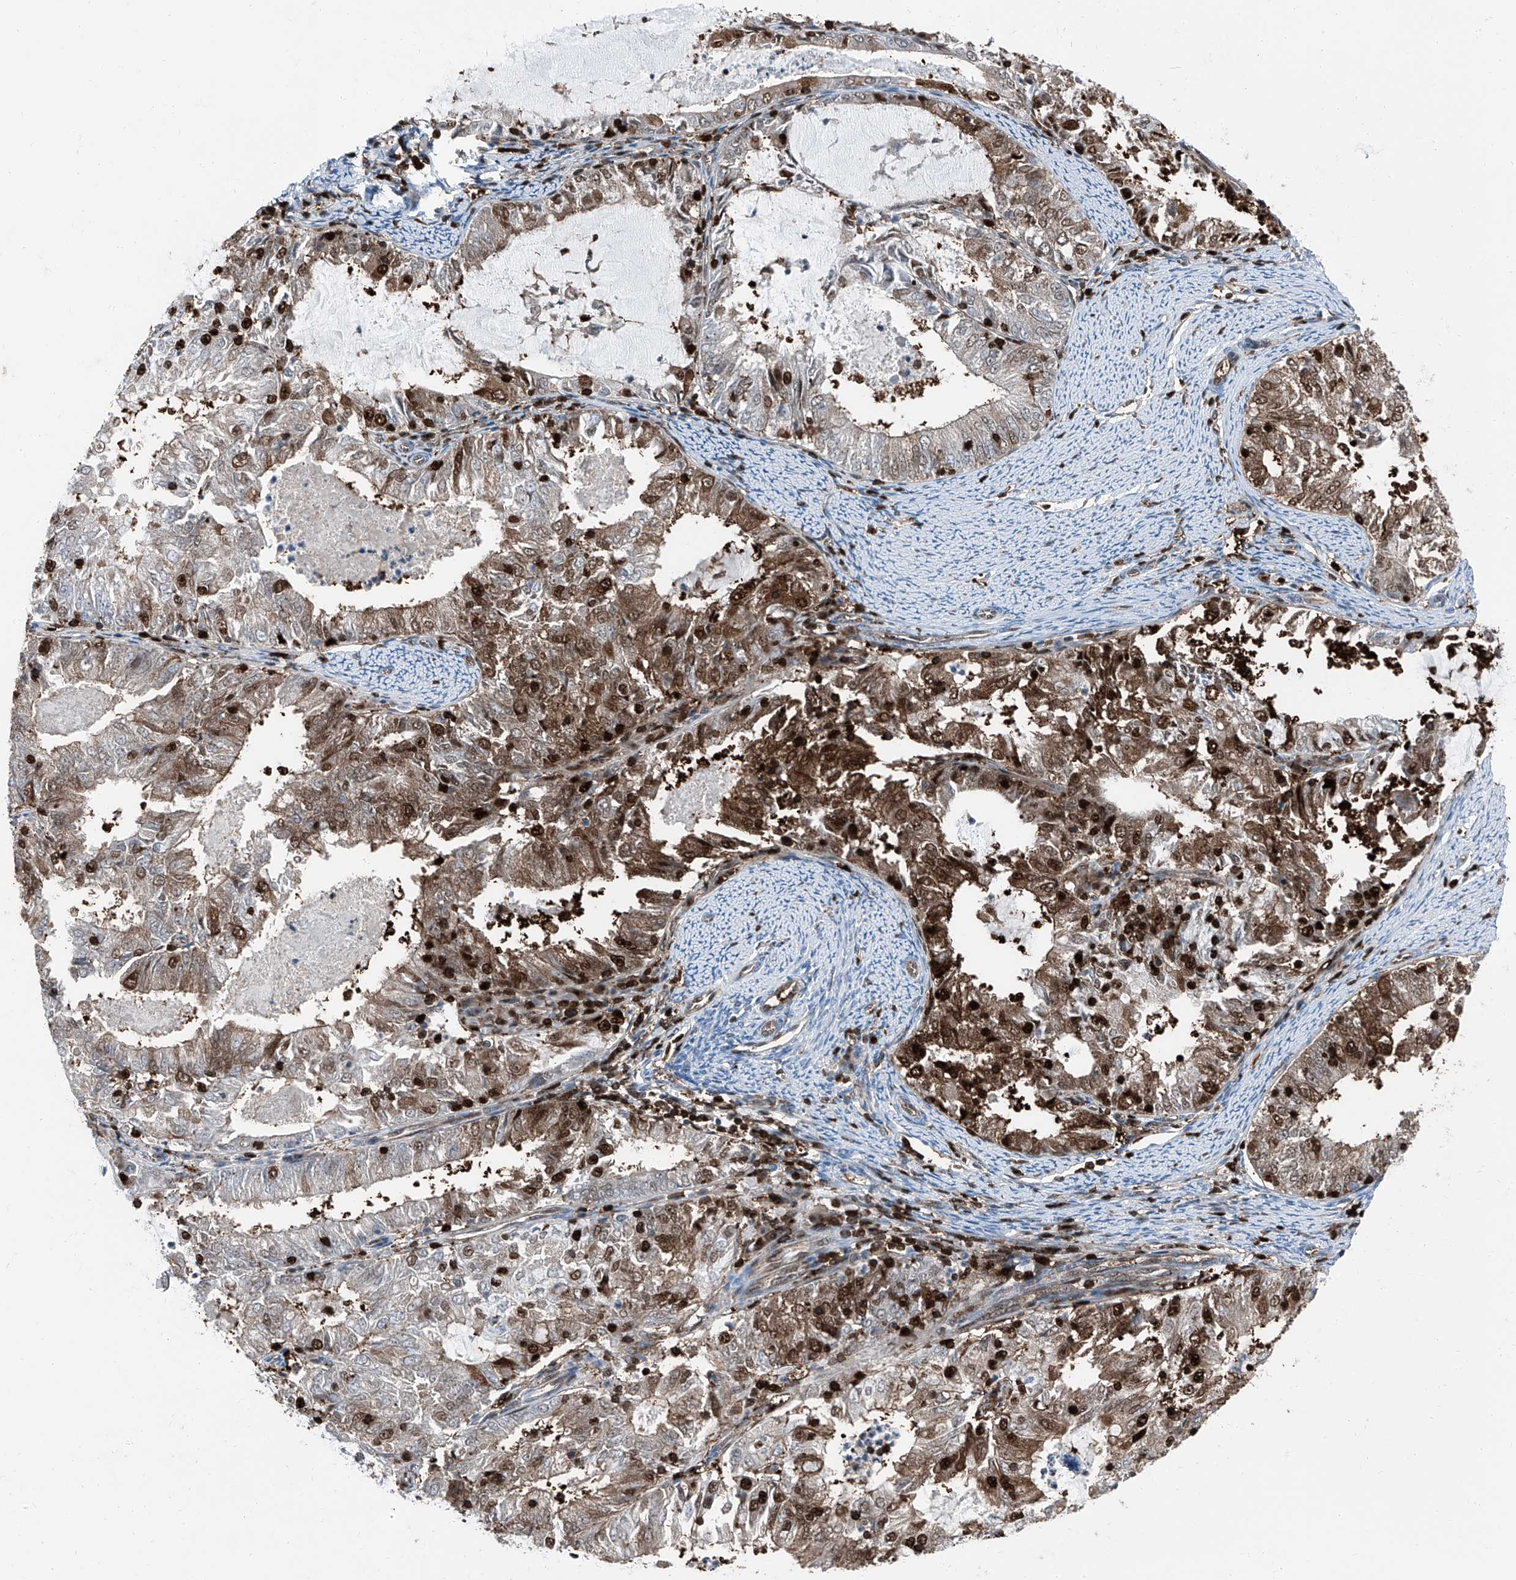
{"staining": {"intensity": "moderate", "quantity": ">75%", "location": "cytoplasmic/membranous,nuclear"}, "tissue": "endometrial cancer", "cell_type": "Tumor cells", "image_type": "cancer", "snomed": [{"axis": "morphology", "description": "Adenocarcinoma, NOS"}, {"axis": "topography", "description": "Endometrium"}], "caption": "Immunohistochemical staining of human adenocarcinoma (endometrial) demonstrates medium levels of moderate cytoplasmic/membranous and nuclear protein expression in about >75% of tumor cells.", "gene": "PSMB10", "patient": {"sex": "female", "age": 57}}